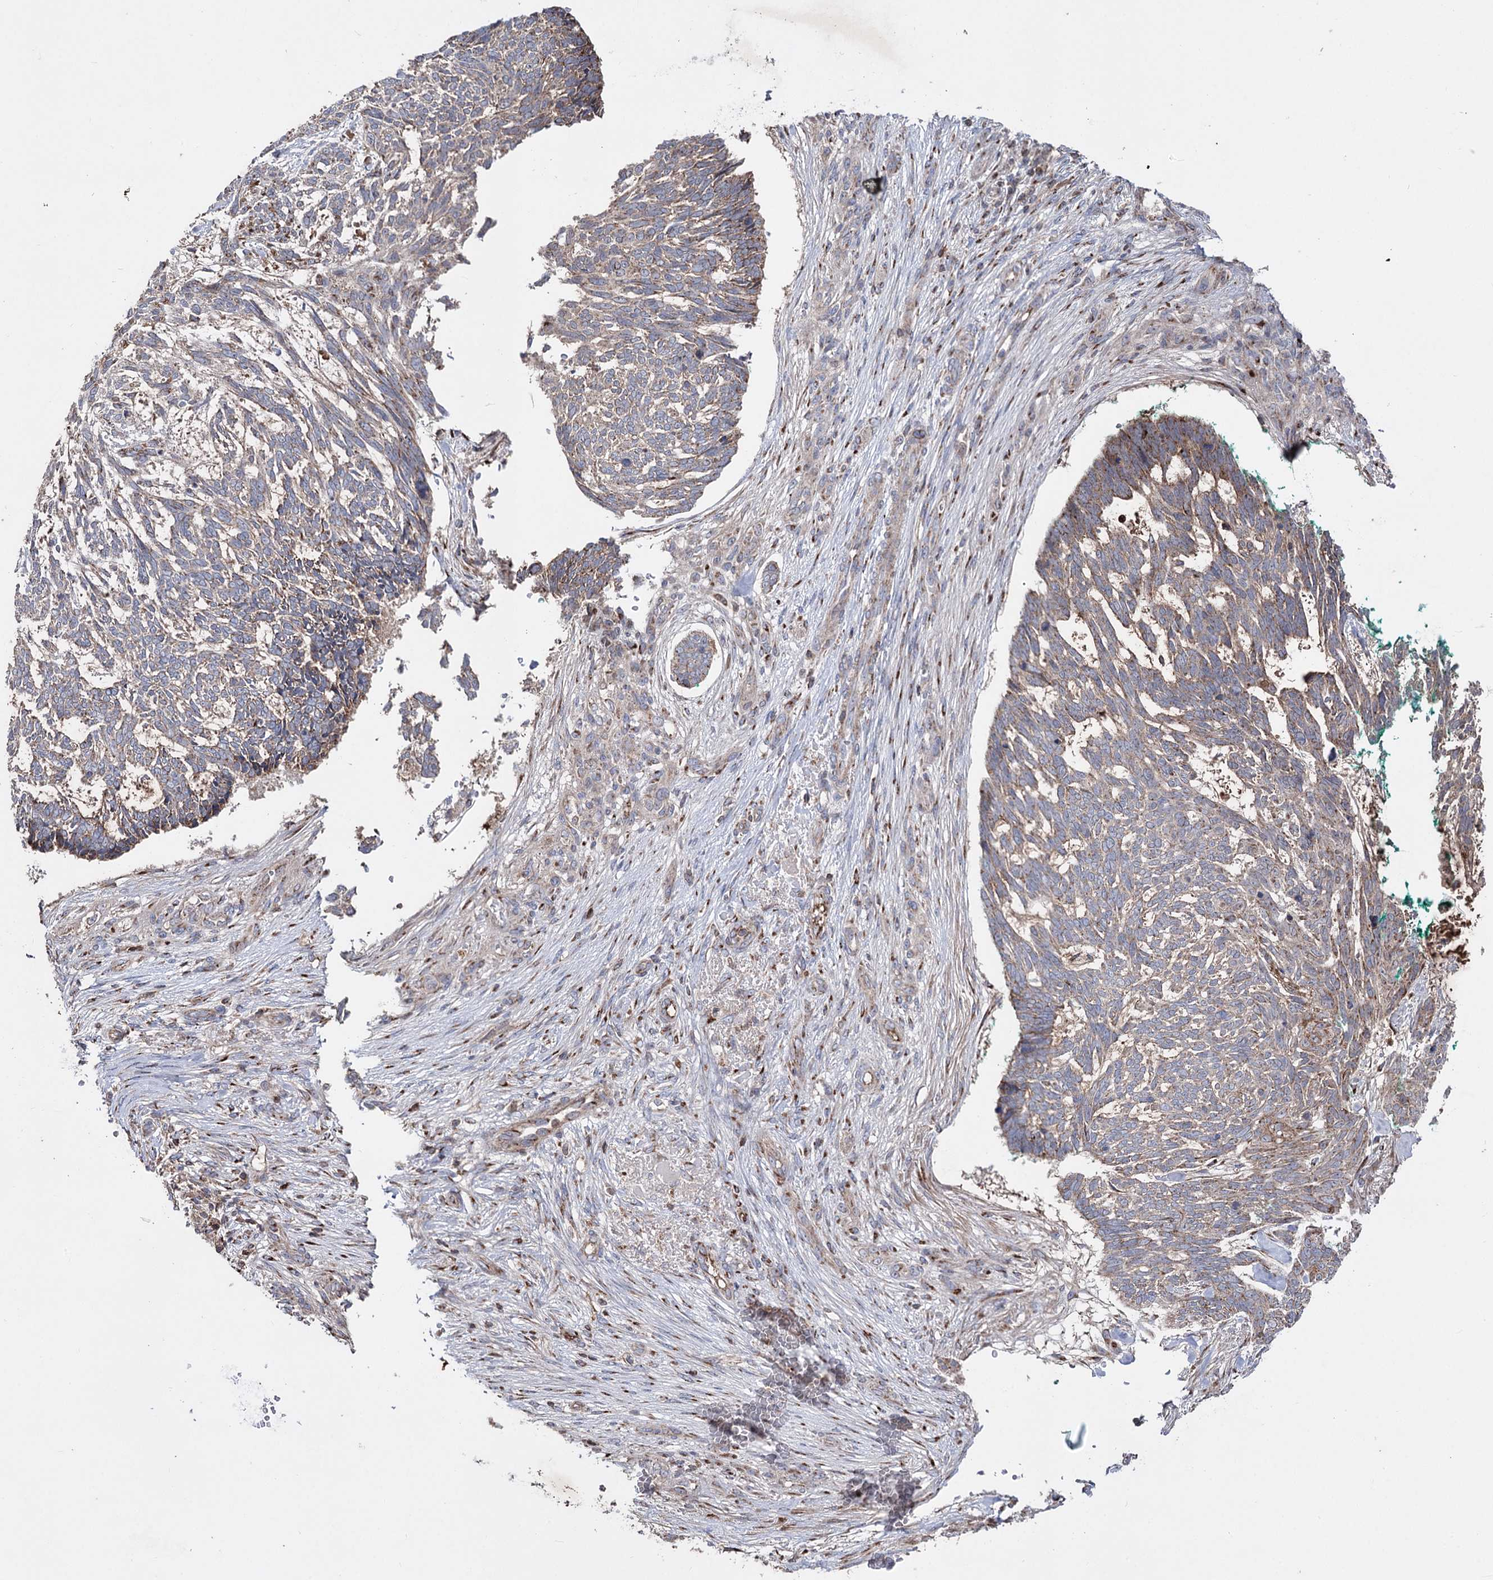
{"staining": {"intensity": "moderate", "quantity": "<25%", "location": "cytoplasmic/membranous"}, "tissue": "skin cancer", "cell_type": "Tumor cells", "image_type": "cancer", "snomed": [{"axis": "morphology", "description": "Basal cell carcinoma"}, {"axis": "topography", "description": "Skin"}], "caption": "The histopathology image displays a brown stain indicating the presence of a protein in the cytoplasmic/membranous of tumor cells in basal cell carcinoma (skin).", "gene": "ARHGAP20", "patient": {"sex": "male", "age": 88}}